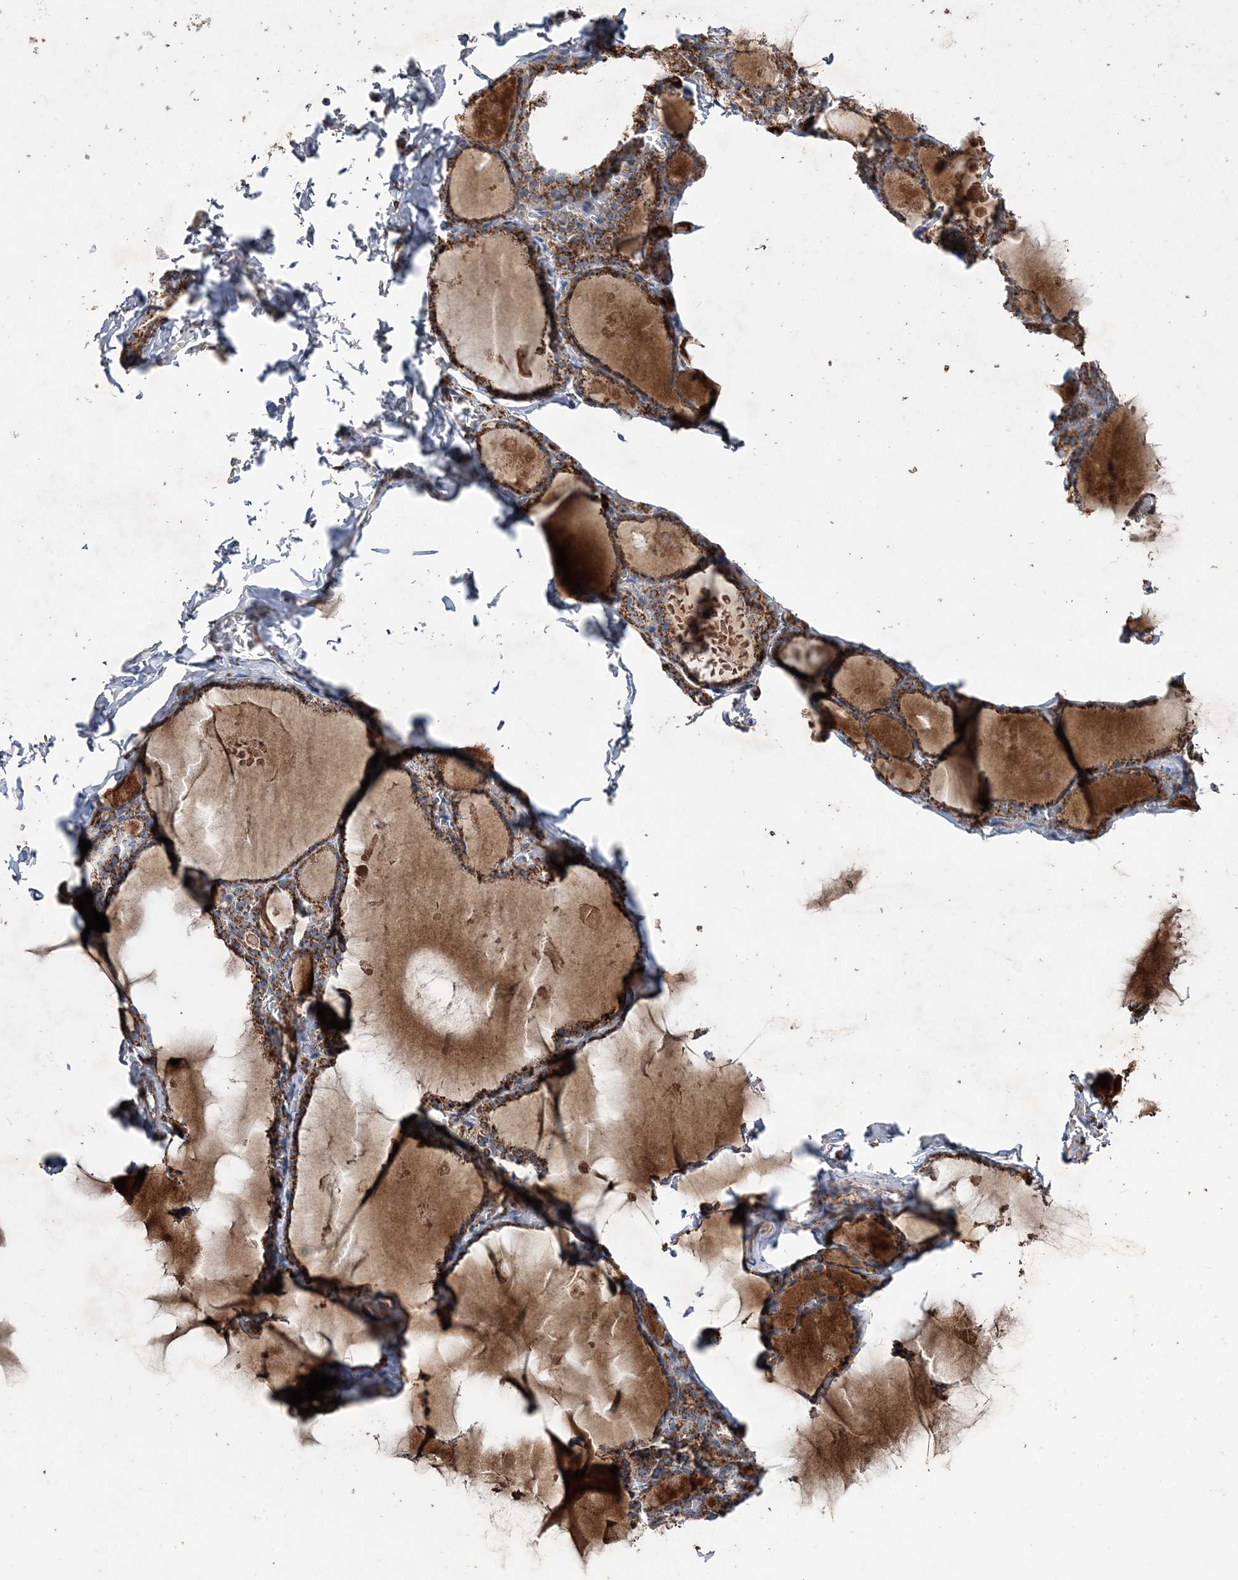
{"staining": {"intensity": "strong", "quantity": ">75%", "location": "cytoplasmic/membranous"}, "tissue": "thyroid gland", "cell_type": "Glandular cells", "image_type": "normal", "snomed": [{"axis": "morphology", "description": "Normal tissue, NOS"}, {"axis": "topography", "description": "Thyroid gland"}], "caption": "The immunohistochemical stain highlights strong cytoplasmic/membranous positivity in glandular cells of normal thyroid gland. (DAB (3,3'-diaminobenzidine) IHC with brightfield microscopy, high magnification).", "gene": "POC5", "patient": {"sex": "male", "age": 56}}